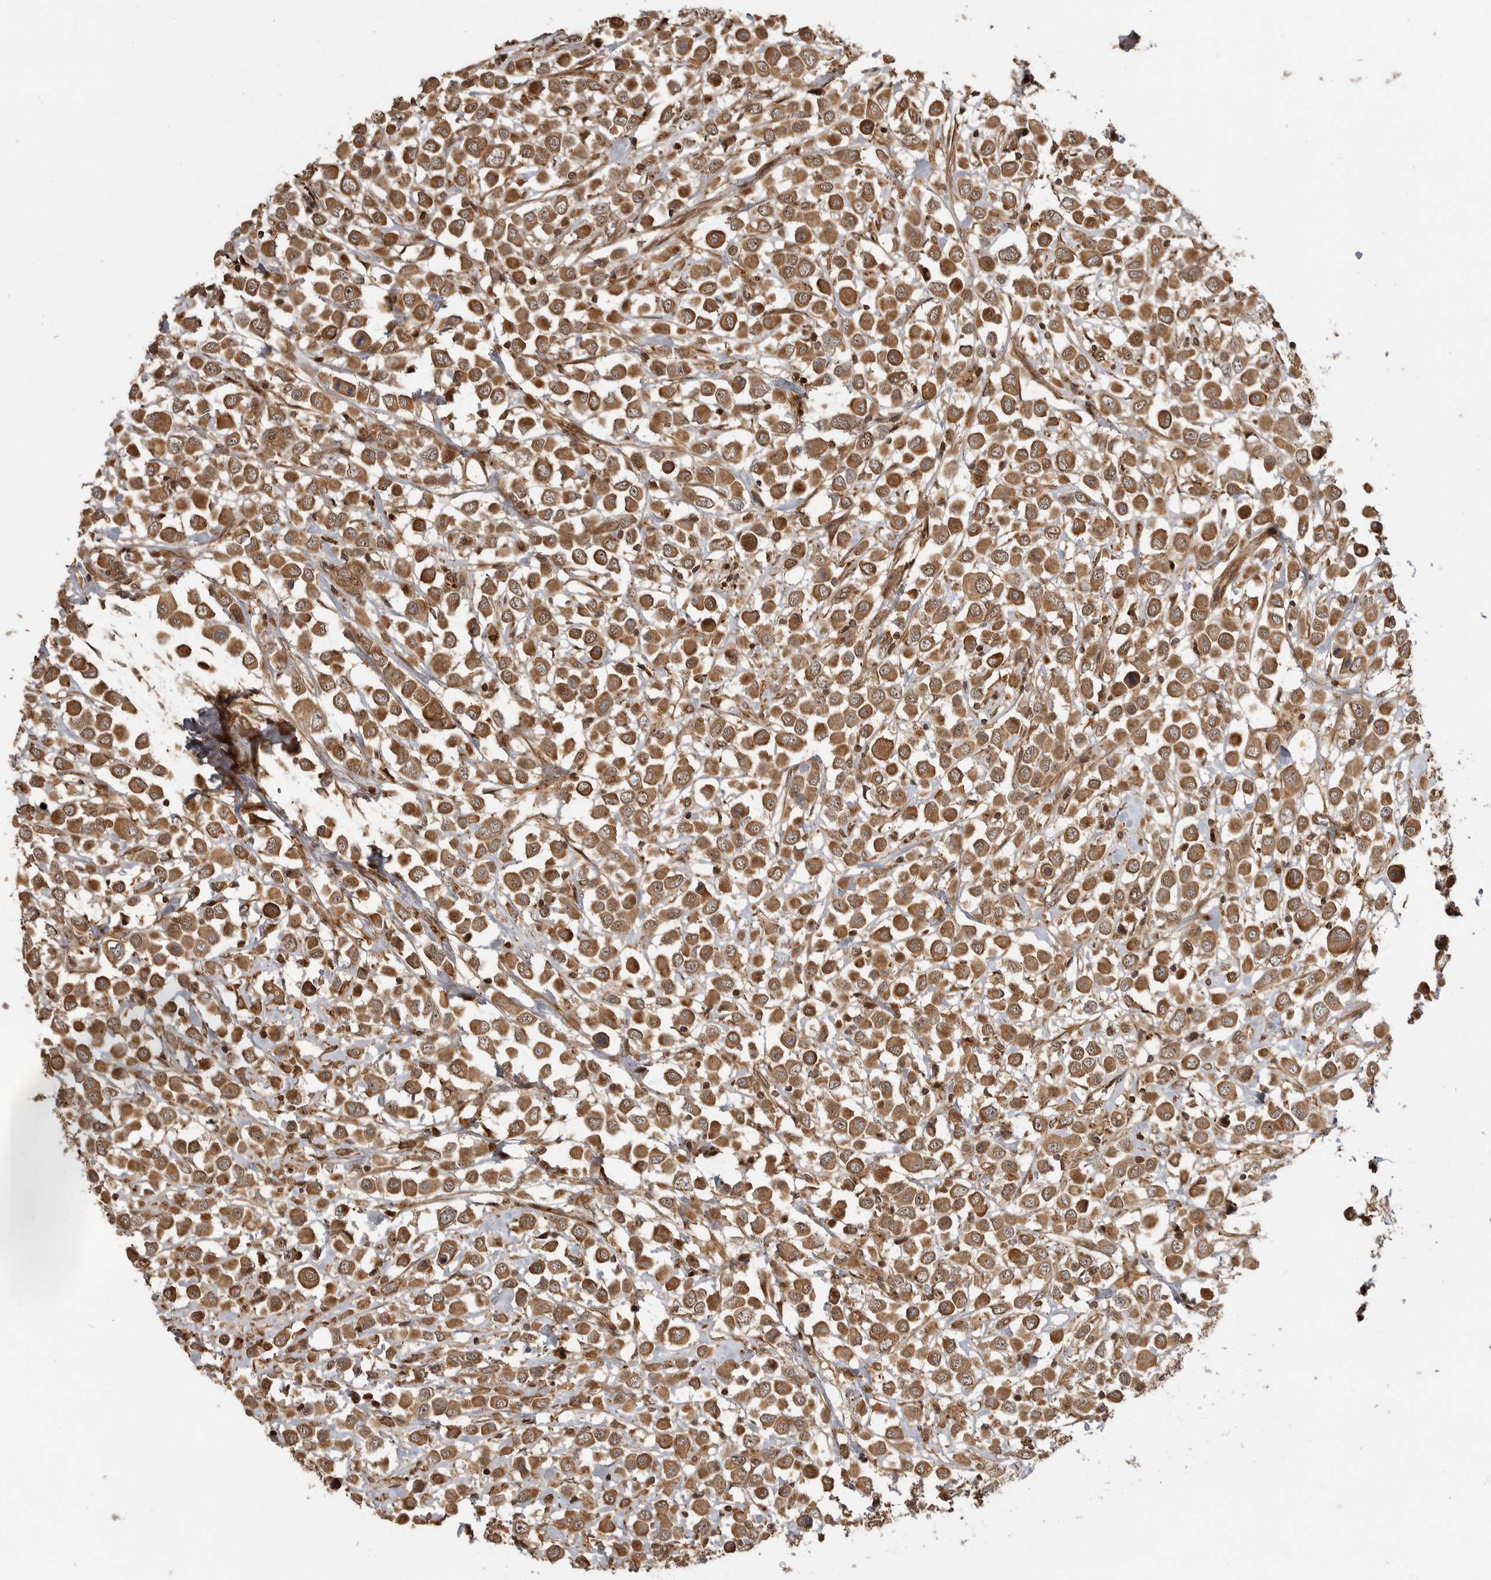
{"staining": {"intensity": "moderate", "quantity": ">75%", "location": "cytoplasmic/membranous"}, "tissue": "breast cancer", "cell_type": "Tumor cells", "image_type": "cancer", "snomed": [{"axis": "morphology", "description": "Duct carcinoma"}, {"axis": "topography", "description": "Breast"}], "caption": "Protein analysis of breast cancer tissue reveals moderate cytoplasmic/membranous staining in about >75% of tumor cells.", "gene": "ADPRS", "patient": {"sex": "female", "age": 61}}